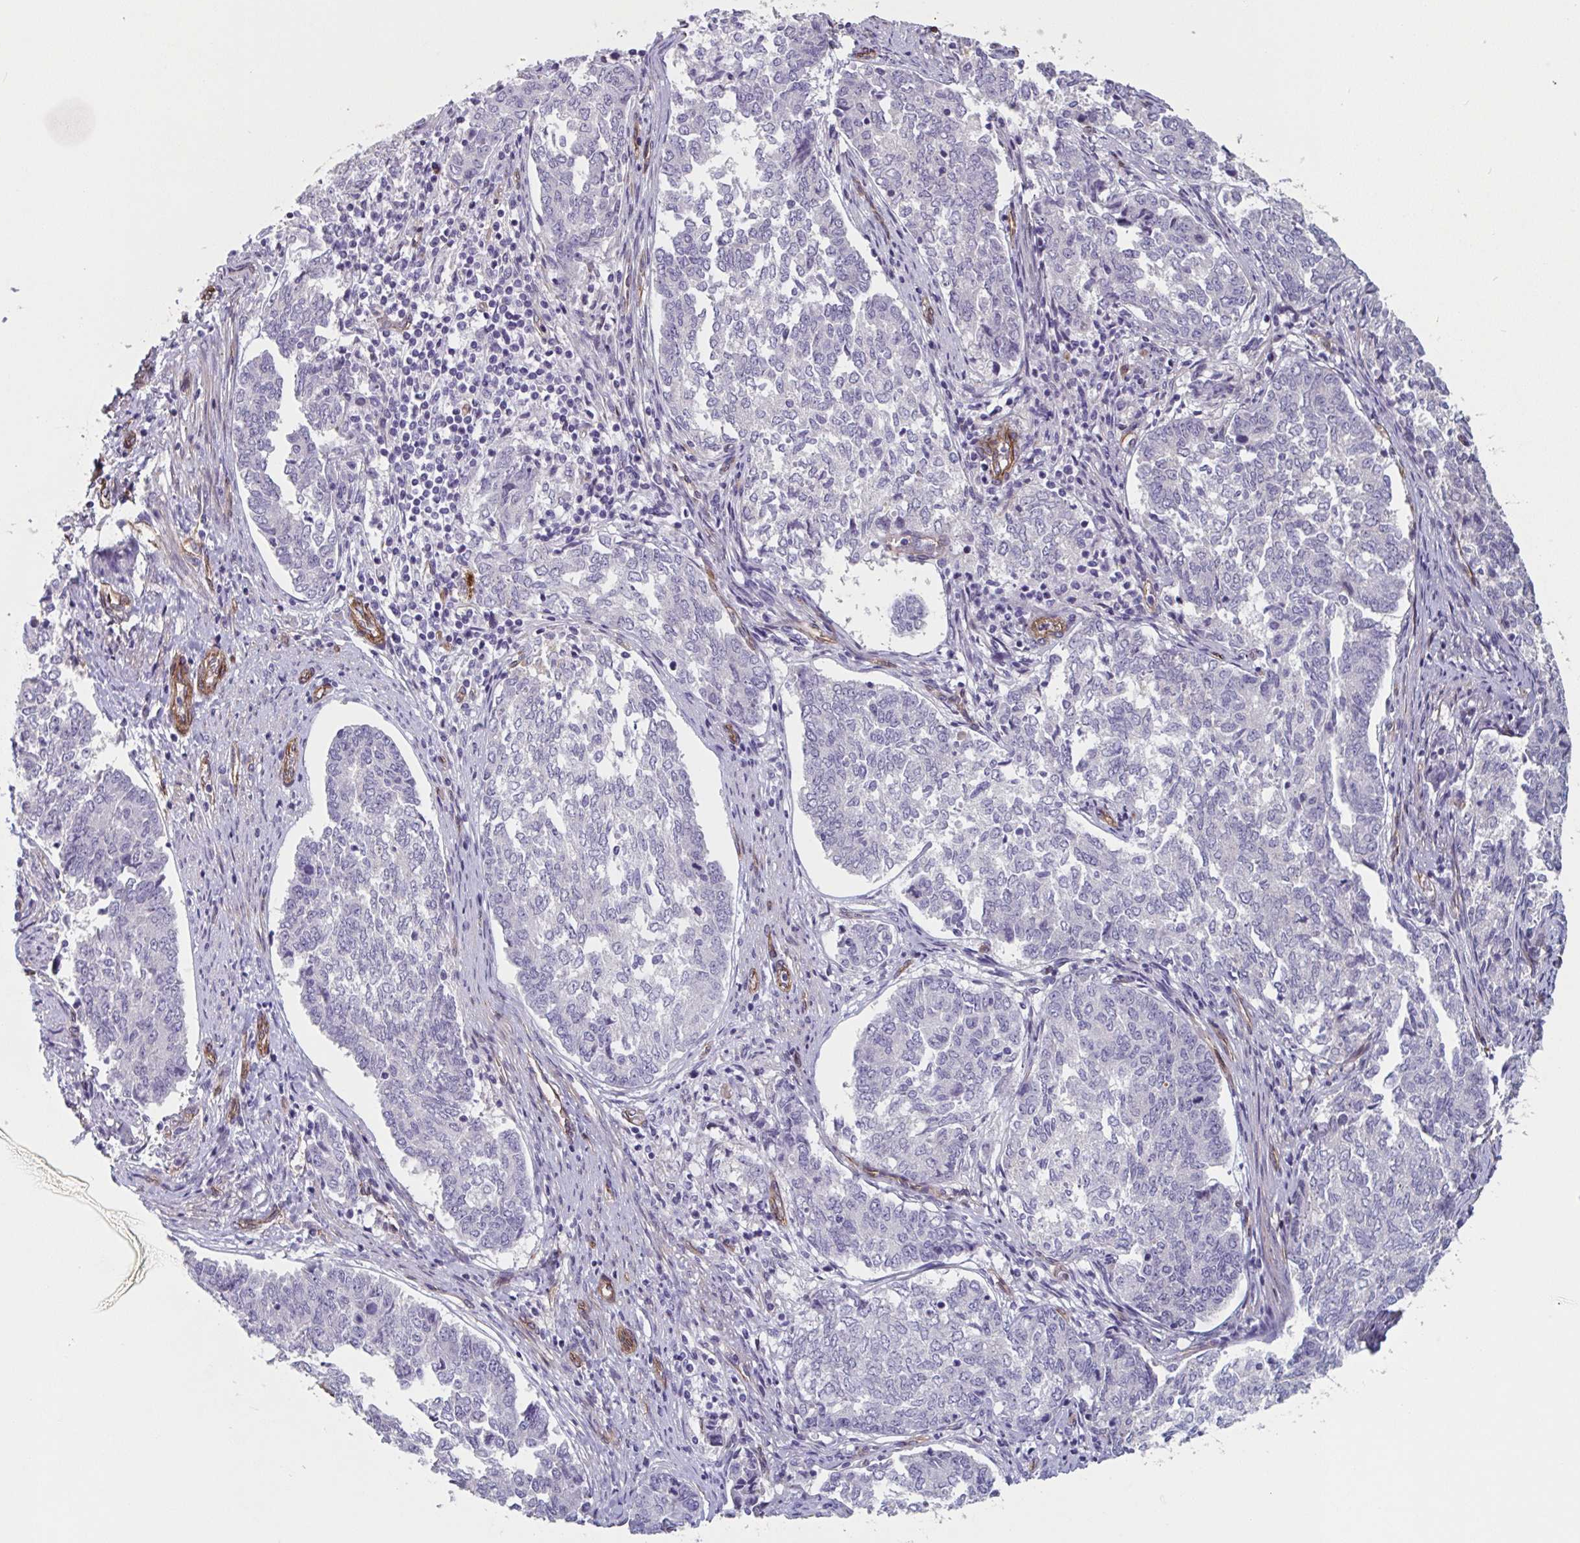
{"staining": {"intensity": "negative", "quantity": "none", "location": "none"}, "tissue": "endometrial cancer", "cell_type": "Tumor cells", "image_type": "cancer", "snomed": [{"axis": "morphology", "description": "Adenocarcinoma, NOS"}, {"axis": "topography", "description": "Endometrium"}], "caption": "This is a photomicrograph of immunohistochemistry (IHC) staining of endometrial adenocarcinoma, which shows no staining in tumor cells.", "gene": "CITED4", "patient": {"sex": "female", "age": 80}}